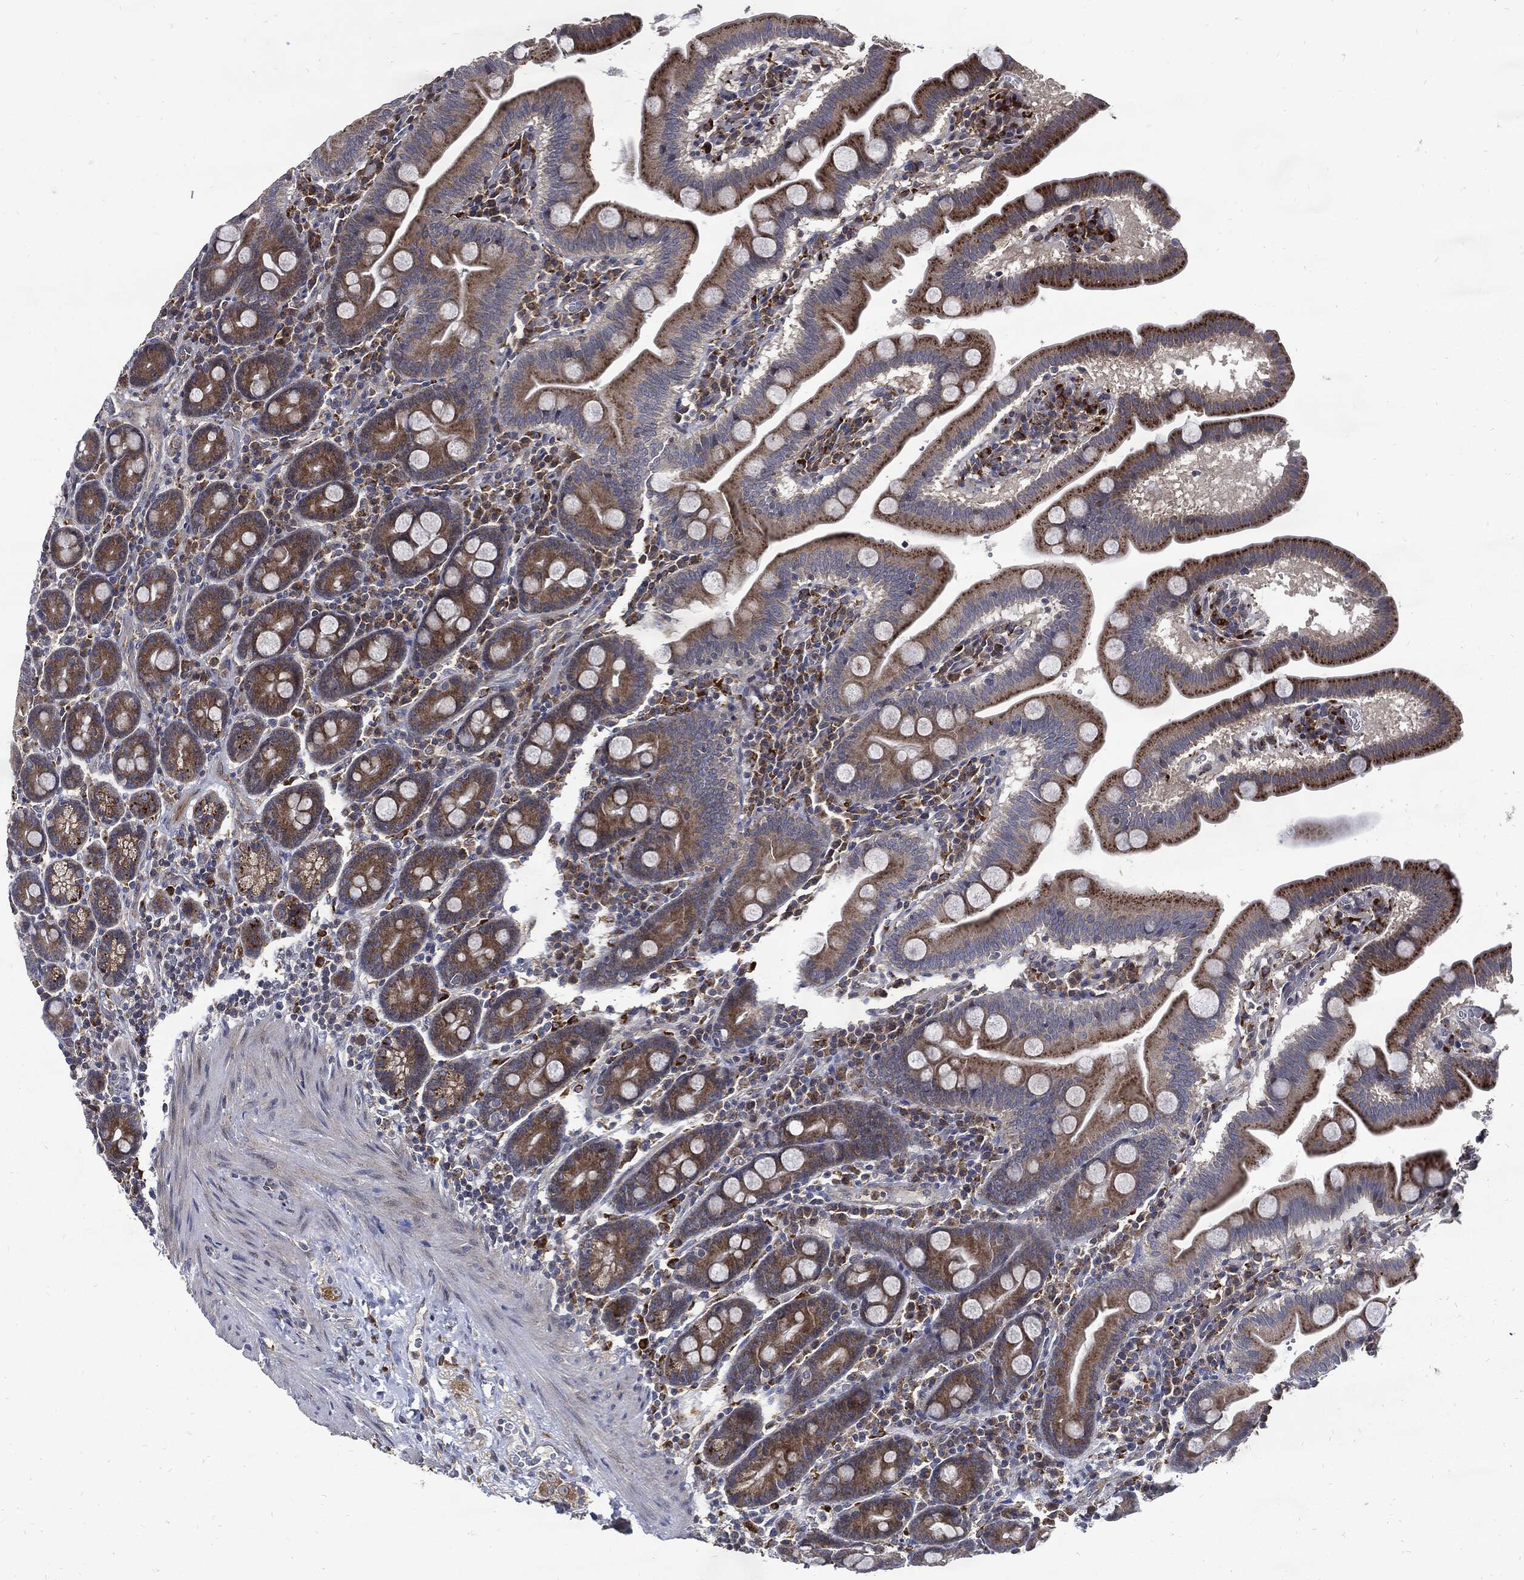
{"staining": {"intensity": "moderate", "quantity": "25%-75%", "location": "cytoplasmic/membranous"}, "tissue": "duodenum", "cell_type": "Glandular cells", "image_type": "normal", "snomed": [{"axis": "morphology", "description": "Normal tissue, NOS"}, {"axis": "topography", "description": "Duodenum"}], "caption": "An IHC image of normal tissue is shown. Protein staining in brown shows moderate cytoplasmic/membranous positivity in duodenum within glandular cells.", "gene": "SLC31A2", "patient": {"sex": "male", "age": 59}}